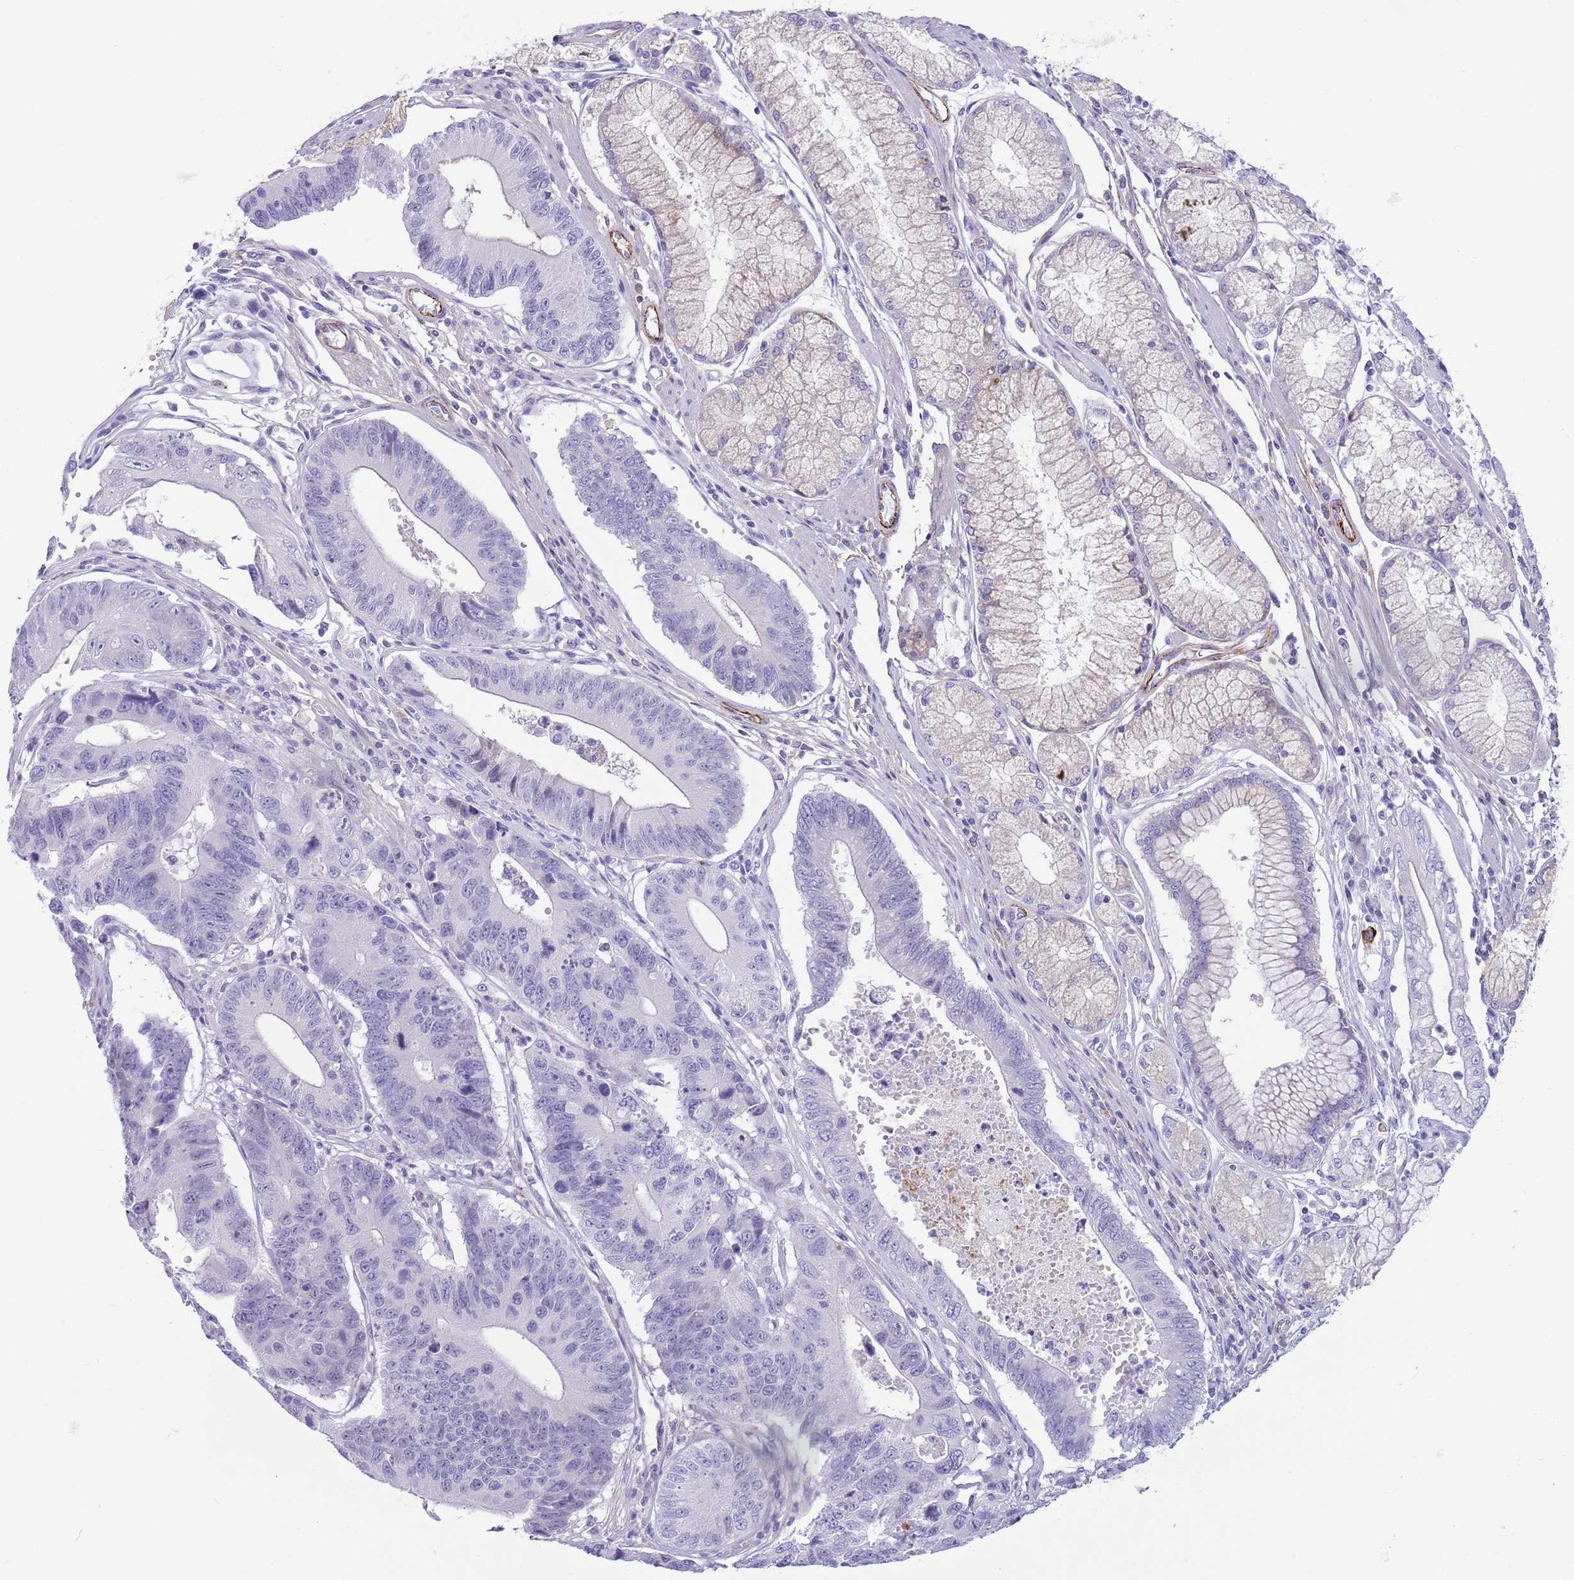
{"staining": {"intensity": "negative", "quantity": "none", "location": "none"}, "tissue": "stomach cancer", "cell_type": "Tumor cells", "image_type": "cancer", "snomed": [{"axis": "morphology", "description": "Adenocarcinoma, NOS"}, {"axis": "topography", "description": "Stomach"}], "caption": "IHC histopathology image of neoplastic tissue: stomach cancer (adenocarcinoma) stained with DAB (3,3'-diaminobenzidine) reveals no significant protein staining in tumor cells. The staining is performed using DAB (3,3'-diaminobenzidine) brown chromogen with nuclei counter-stained in using hematoxylin.", "gene": "LEPROTL1", "patient": {"sex": "male", "age": 59}}